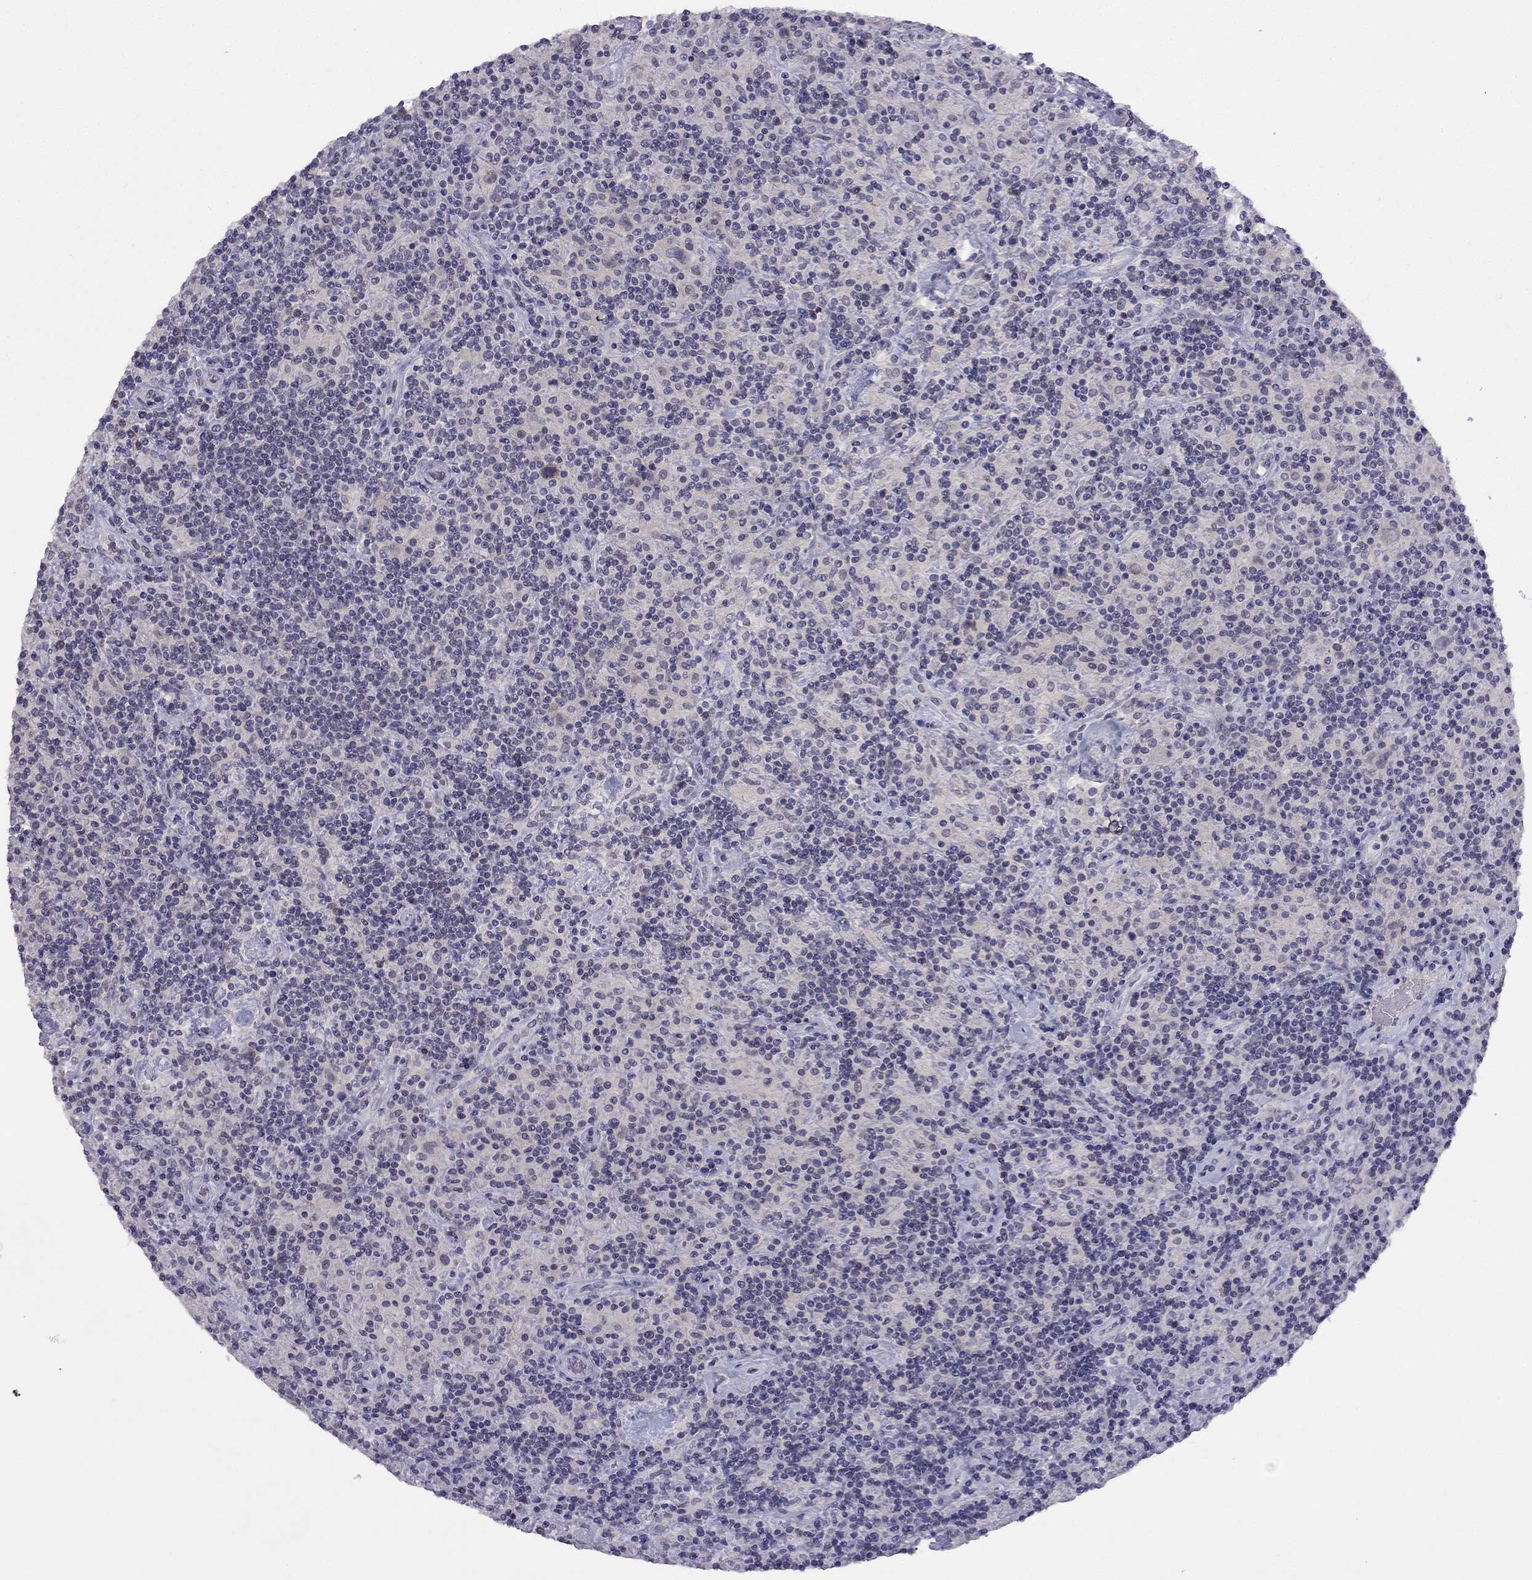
{"staining": {"intensity": "negative", "quantity": "none", "location": "none"}, "tissue": "lymphoma", "cell_type": "Tumor cells", "image_type": "cancer", "snomed": [{"axis": "morphology", "description": "Hodgkin's disease, NOS"}, {"axis": "topography", "description": "Lymph node"}], "caption": "High magnification brightfield microscopy of Hodgkin's disease stained with DAB (3,3'-diaminobenzidine) (brown) and counterstained with hematoxylin (blue): tumor cells show no significant expression.", "gene": "C16orf89", "patient": {"sex": "male", "age": 70}}